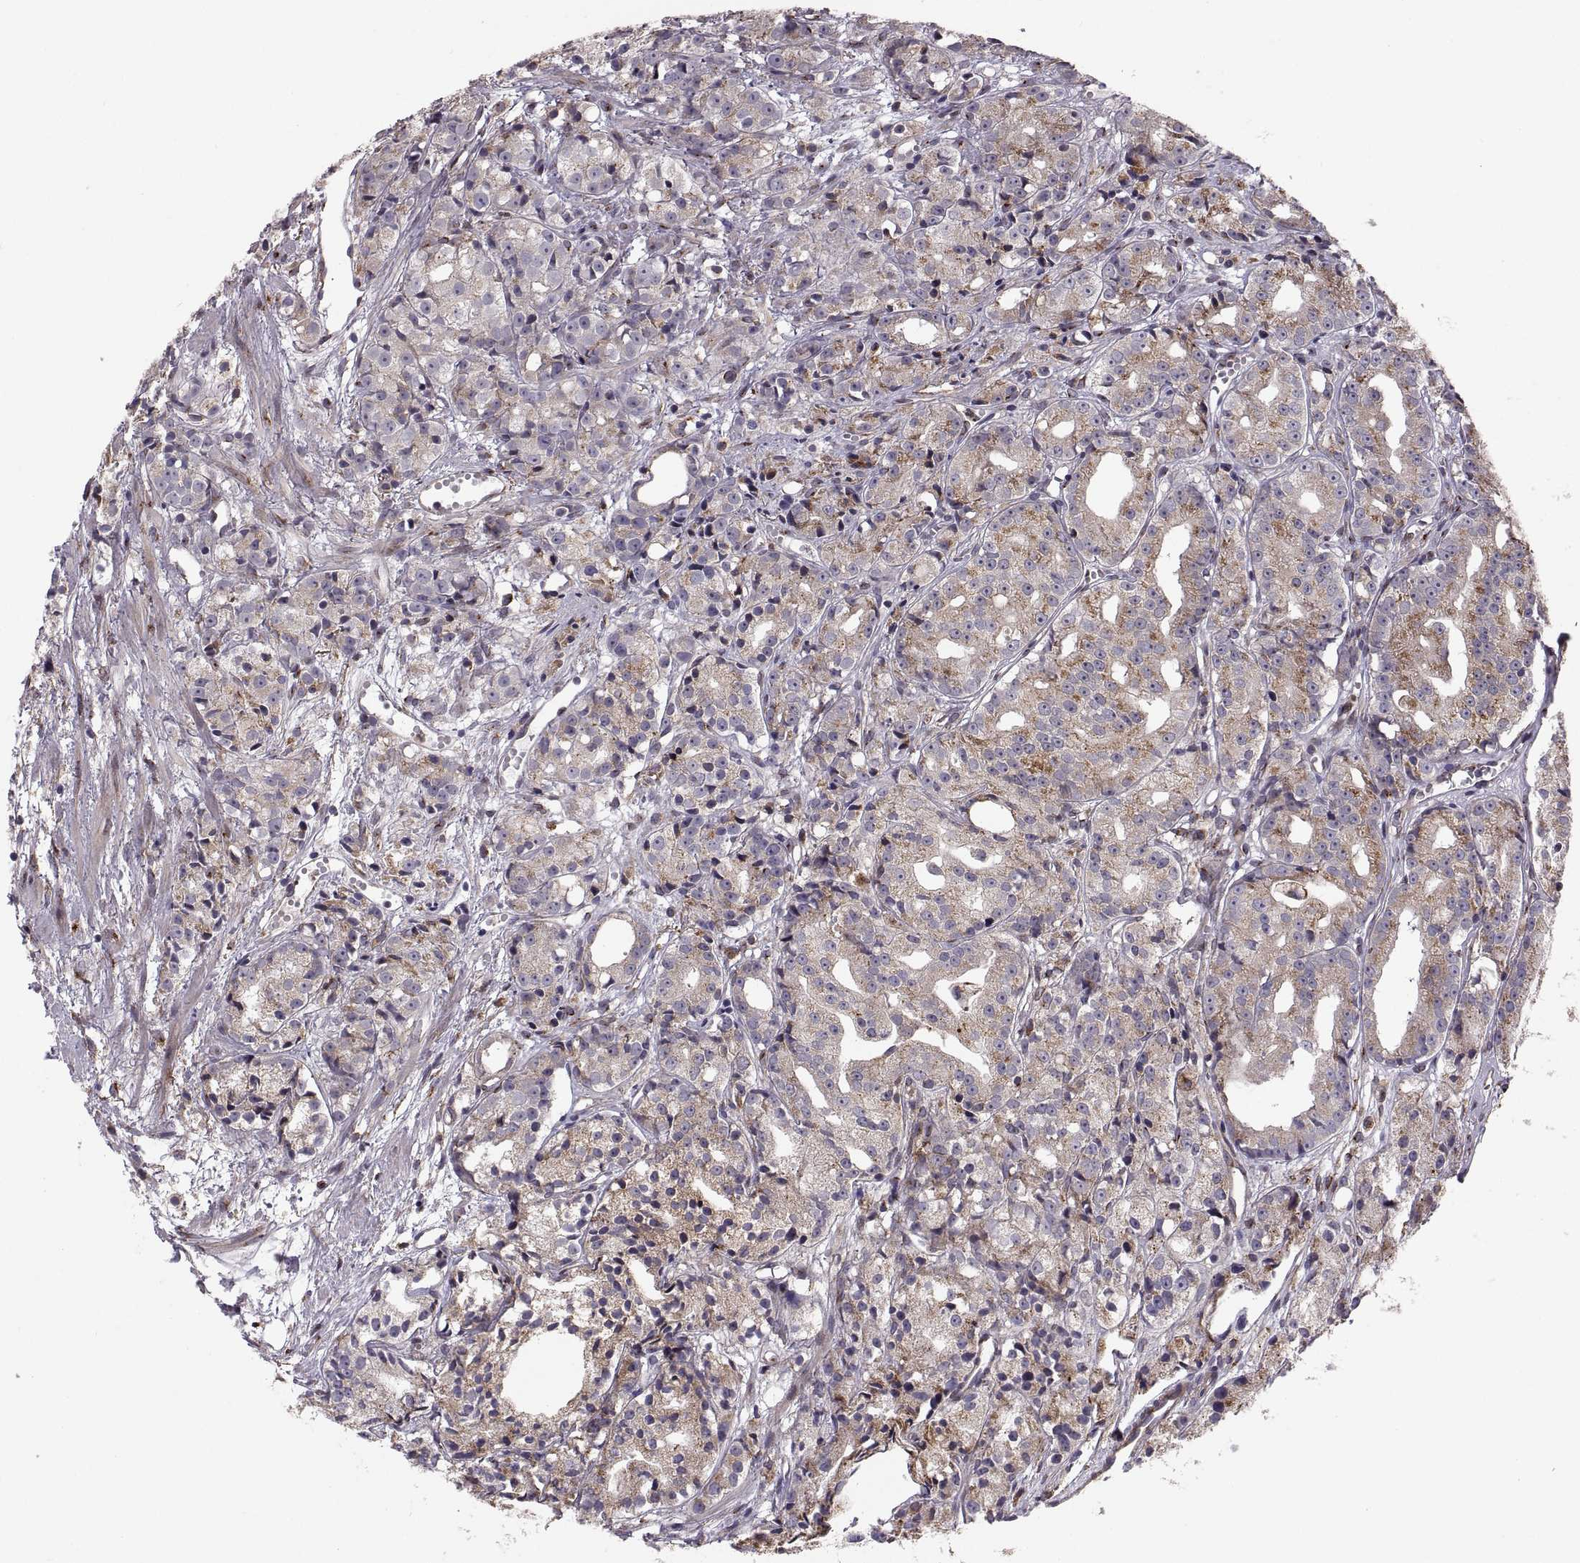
{"staining": {"intensity": "moderate", "quantity": "<25%", "location": "cytoplasmic/membranous"}, "tissue": "prostate cancer", "cell_type": "Tumor cells", "image_type": "cancer", "snomed": [{"axis": "morphology", "description": "Adenocarcinoma, Medium grade"}, {"axis": "topography", "description": "Prostate"}], "caption": "Tumor cells reveal moderate cytoplasmic/membranous expression in about <25% of cells in medium-grade adenocarcinoma (prostate). (DAB IHC, brown staining for protein, blue staining for nuclei).", "gene": "TESC", "patient": {"sex": "male", "age": 74}}